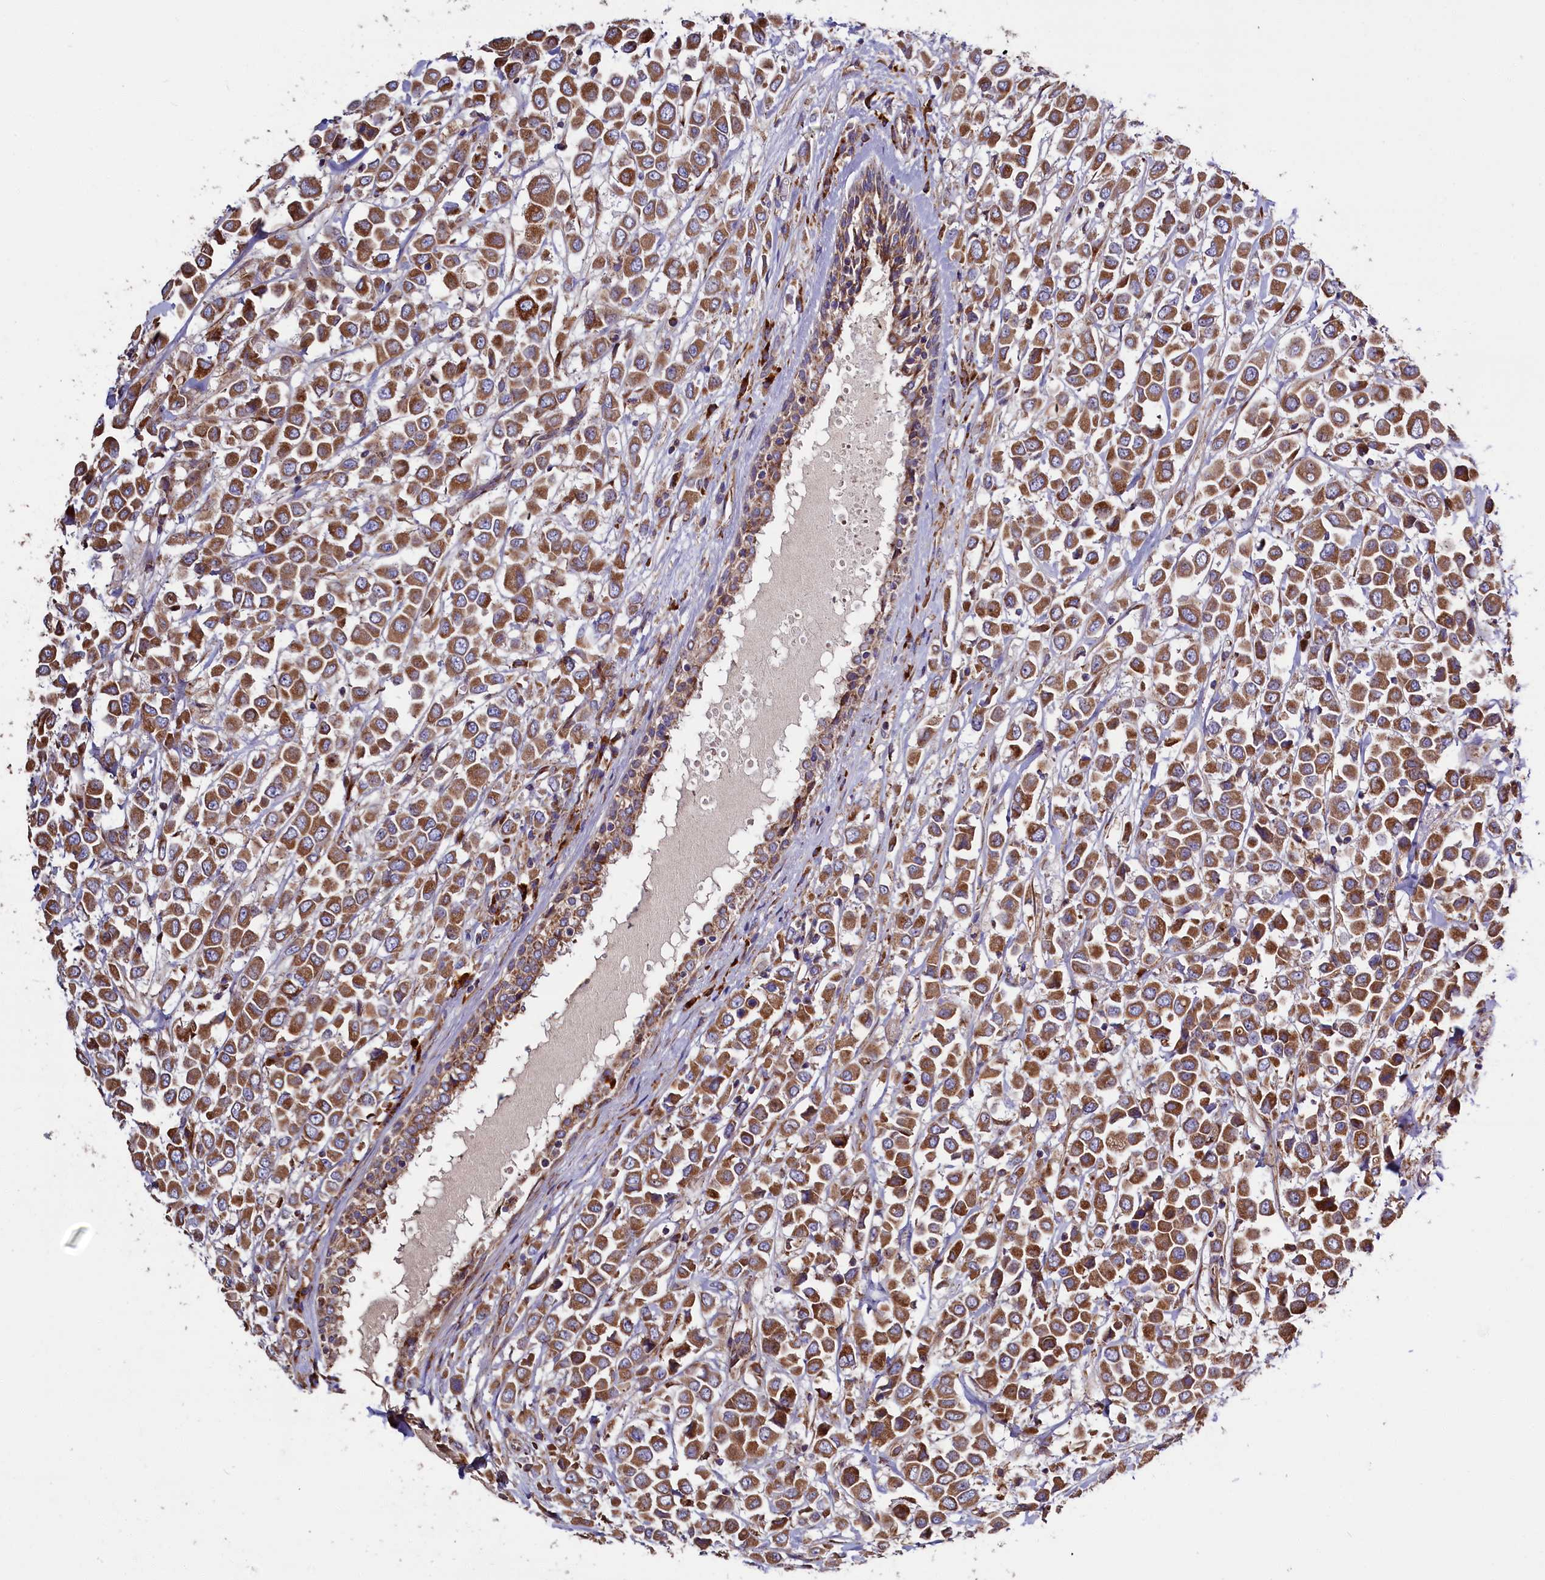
{"staining": {"intensity": "moderate", "quantity": ">75%", "location": "cytoplasmic/membranous"}, "tissue": "breast cancer", "cell_type": "Tumor cells", "image_type": "cancer", "snomed": [{"axis": "morphology", "description": "Duct carcinoma"}, {"axis": "topography", "description": "Breast"}], "caption": "An IHC photomicrograph of tumor tissue is shown. Protein staining in brown shows moderate cytoplasmic/membranous positivity in invasive ductal carcinoma (breast) within tumor cells. (Stains: DAB in brown, nuclei in blue, Microscopy: brightfield microscopy at high magnification).", "gene": "ZSWIM1", "patient": {"sex": "female", "age": 61}}